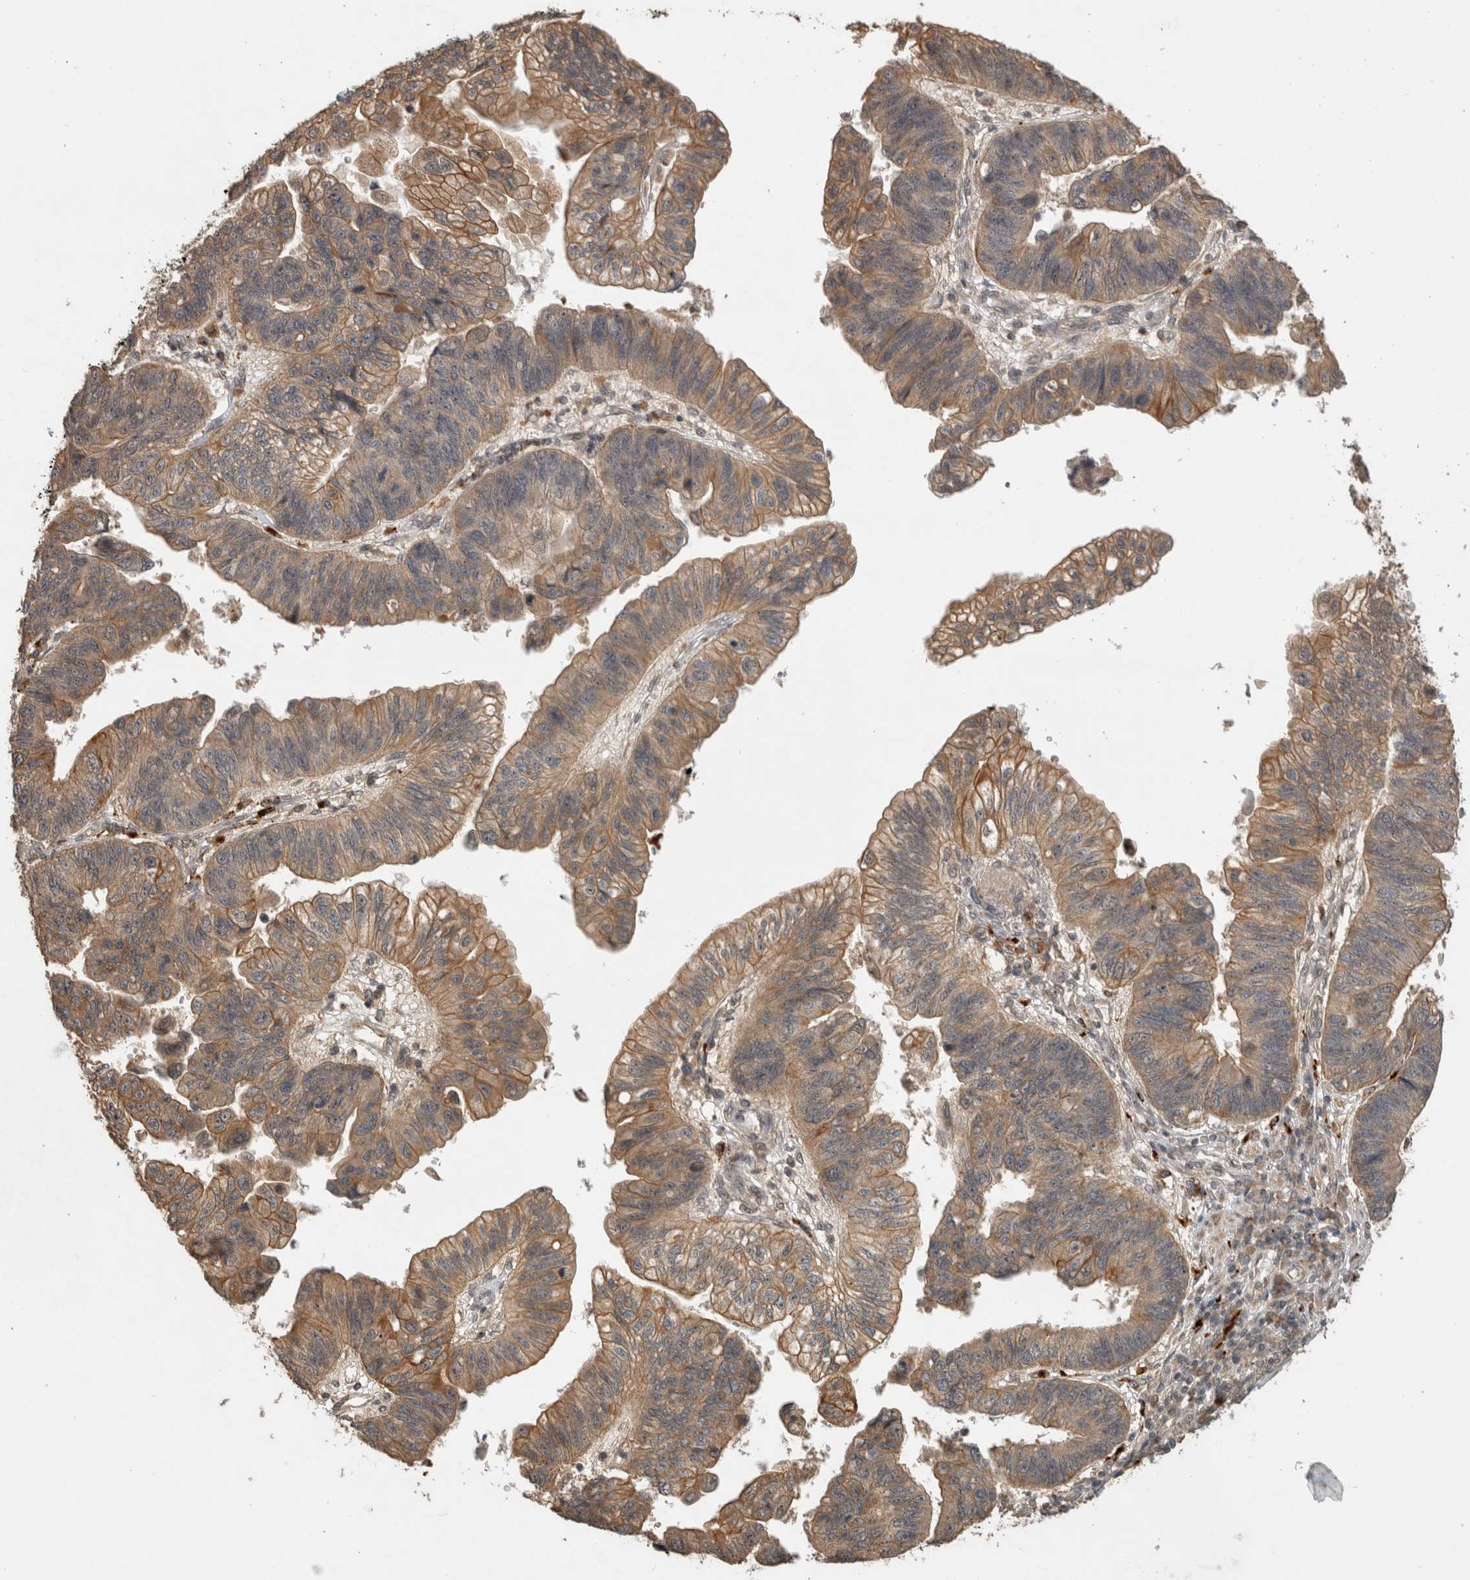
{"staining": {"intensity": "moderate", "quantity": ">75%", "location": "cytoplasmic/membranous"}, "tissue": "stomach cancer", "cell_type": "Tumor cells", "image_type": "cancer", "snomed": [{"axis": "morphology", "description": "Adenocarcinoma, NOS"}, {"axis": "topography", "description": "Stomach"}], "caption": "Immunohistochemistry (IHC) (DAB (3,3'-diaminobenzidine)) staining of stomach adenocarcinoma shows moderate cytoplasmic/membranous protein expression in approximately >75% of tumor cells. The protein of interest is shown in brown color, while the nuclei are stained blue.", "gene": "PITPNC1", "patient": {"sex": "male", "age": 59}}